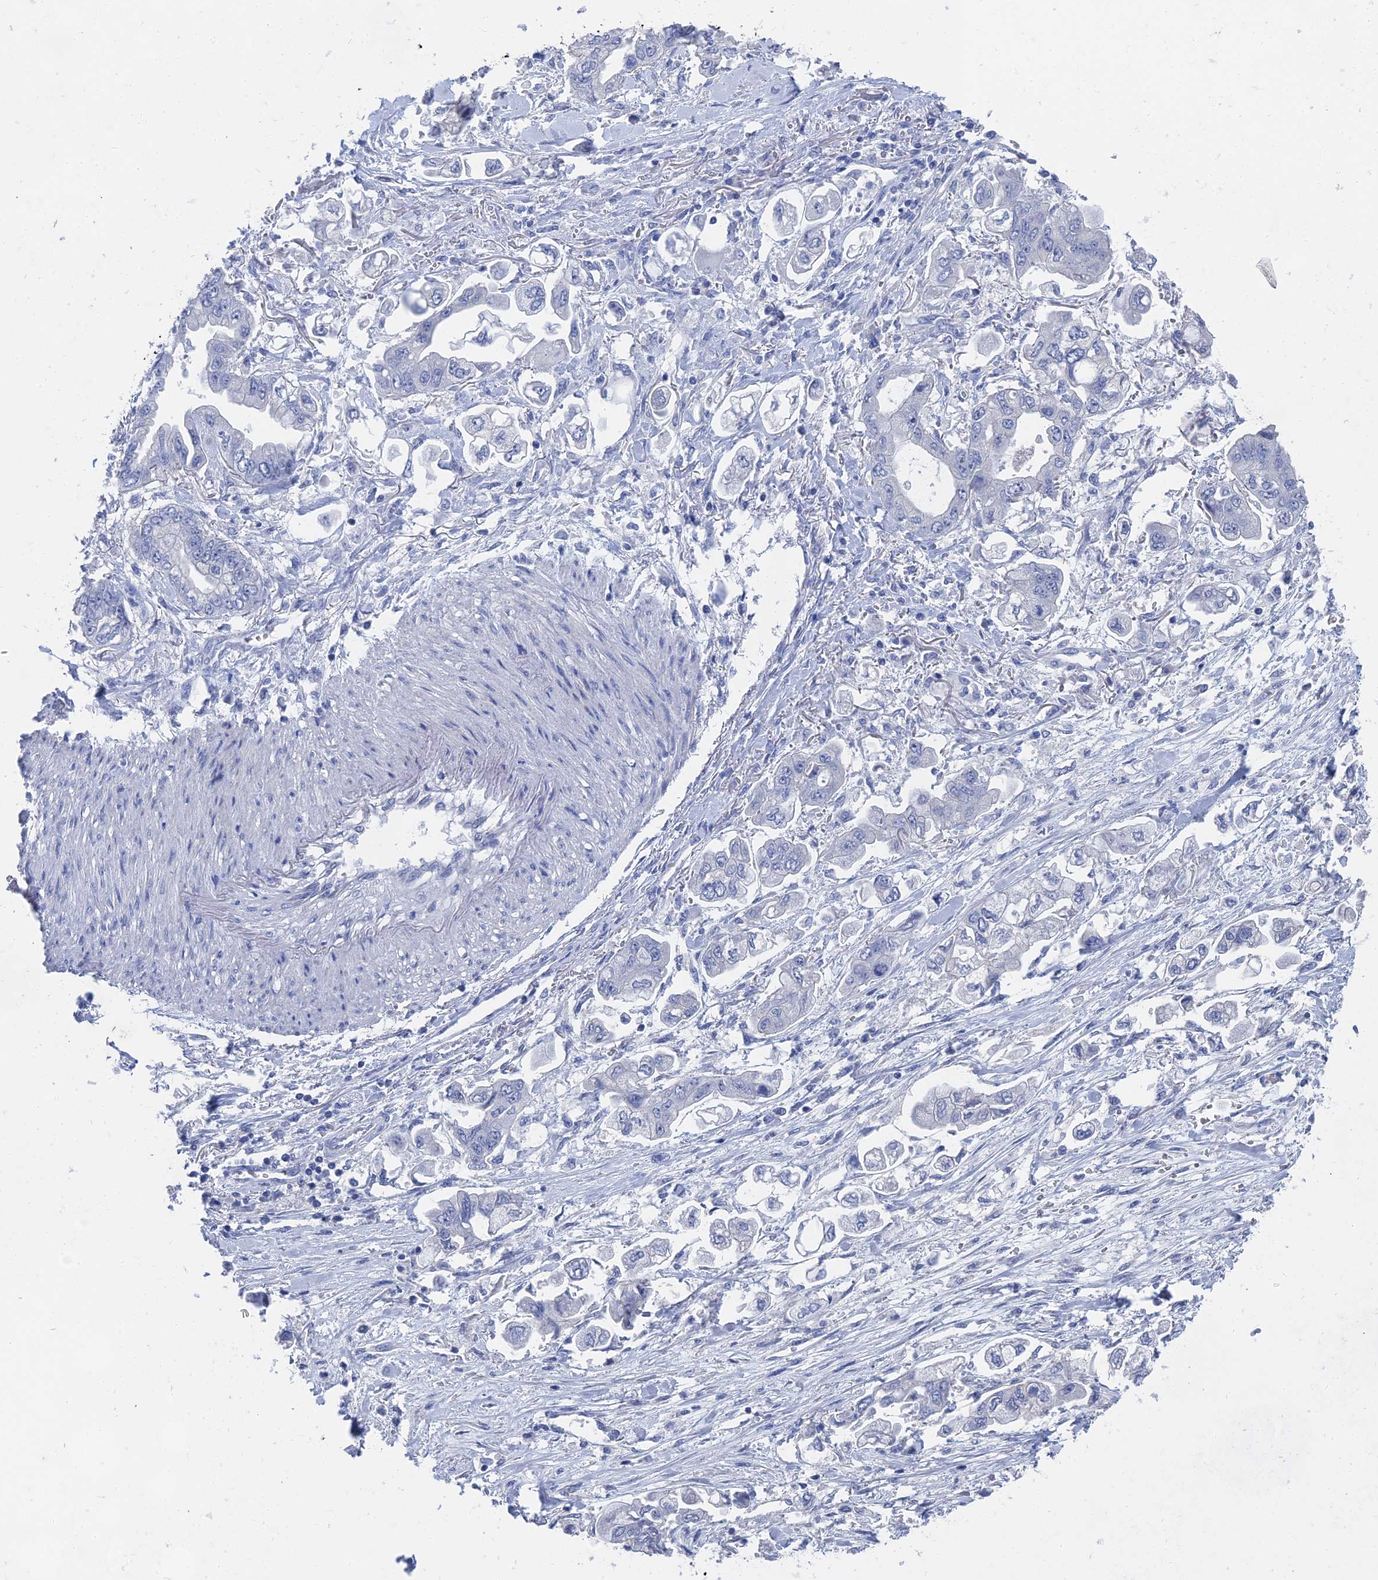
{"staining": {"intensity": "negative", "quantity": "none", "location": "none"}, "tissue": "stomach cancer", "cell_type": "Tumor cells", "image_type": "cancer", "snomed": [{"axis": "morphology", "description": "Adenocarcinoma, NOS"}, {"axis": "topography", "description": "Stomach"}], "caption": "The photomicrograph displays no significant staining in tumor cells of adenocarcinoma (stomach).", "gene": "GFAP", "patient": {"sex": "male", "age": 62}}